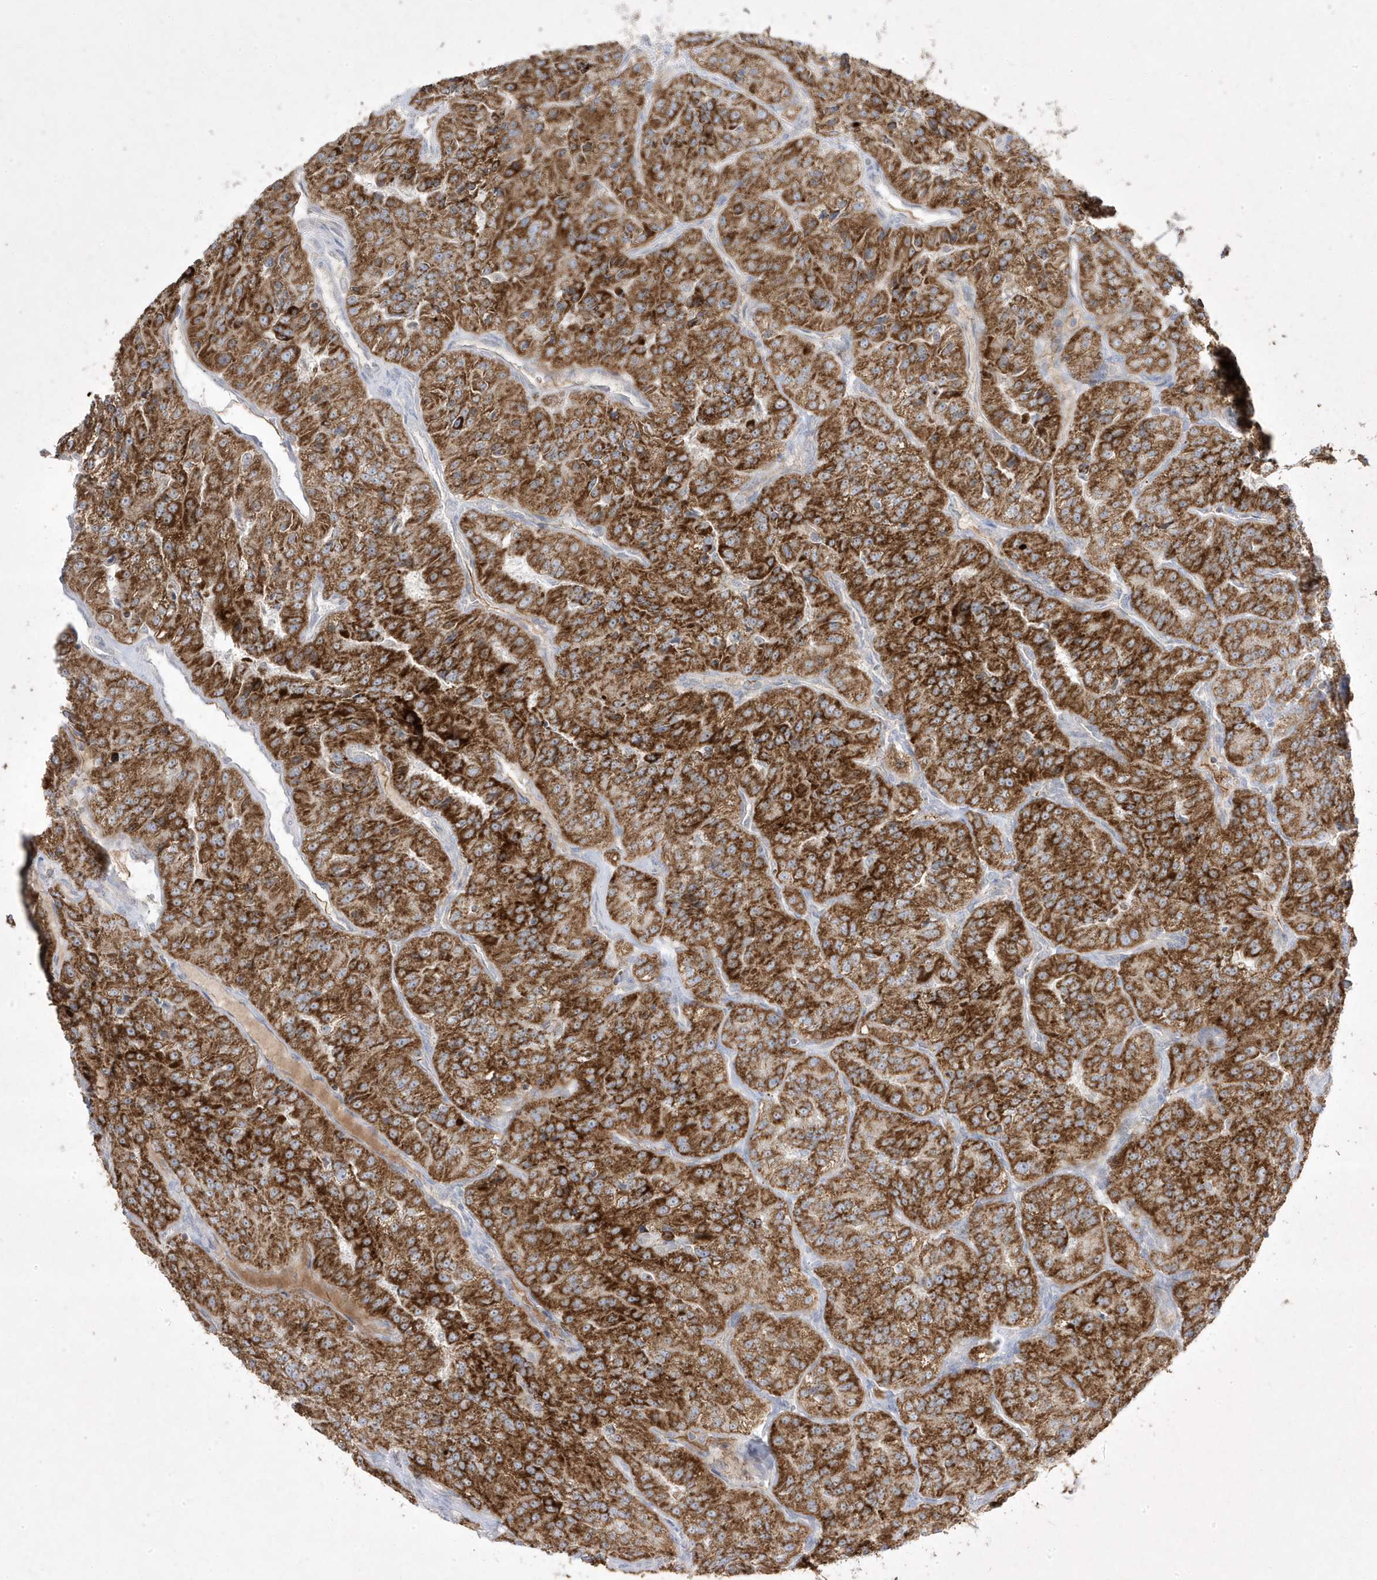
{"staining": {"intensity": "strong", "quantity": ">75%", "location": "cytoplasmic/membranous"}, "tissue": "renal cancer", "cell_type": "Tumor cells", "image_type": "cancer", "snomed": [{"axis": "morphology", "description": "Adenocarcinoma, NOS"}, {"axis": "topography", "description": "Kidney"}], "caption": "Brown immunohistochemical staining in renal cancer displays strong cytoplasmic/membranous staining in about >75% of tumor cells. (Stains: DAB (3,3'-diaminobenzidine) in brown, nuclei in blue, Microscopy: brightfield microscopy at high magnification).", "gene": "ADAMTSL3", "patient": {"sex": "female", "age": 63}}